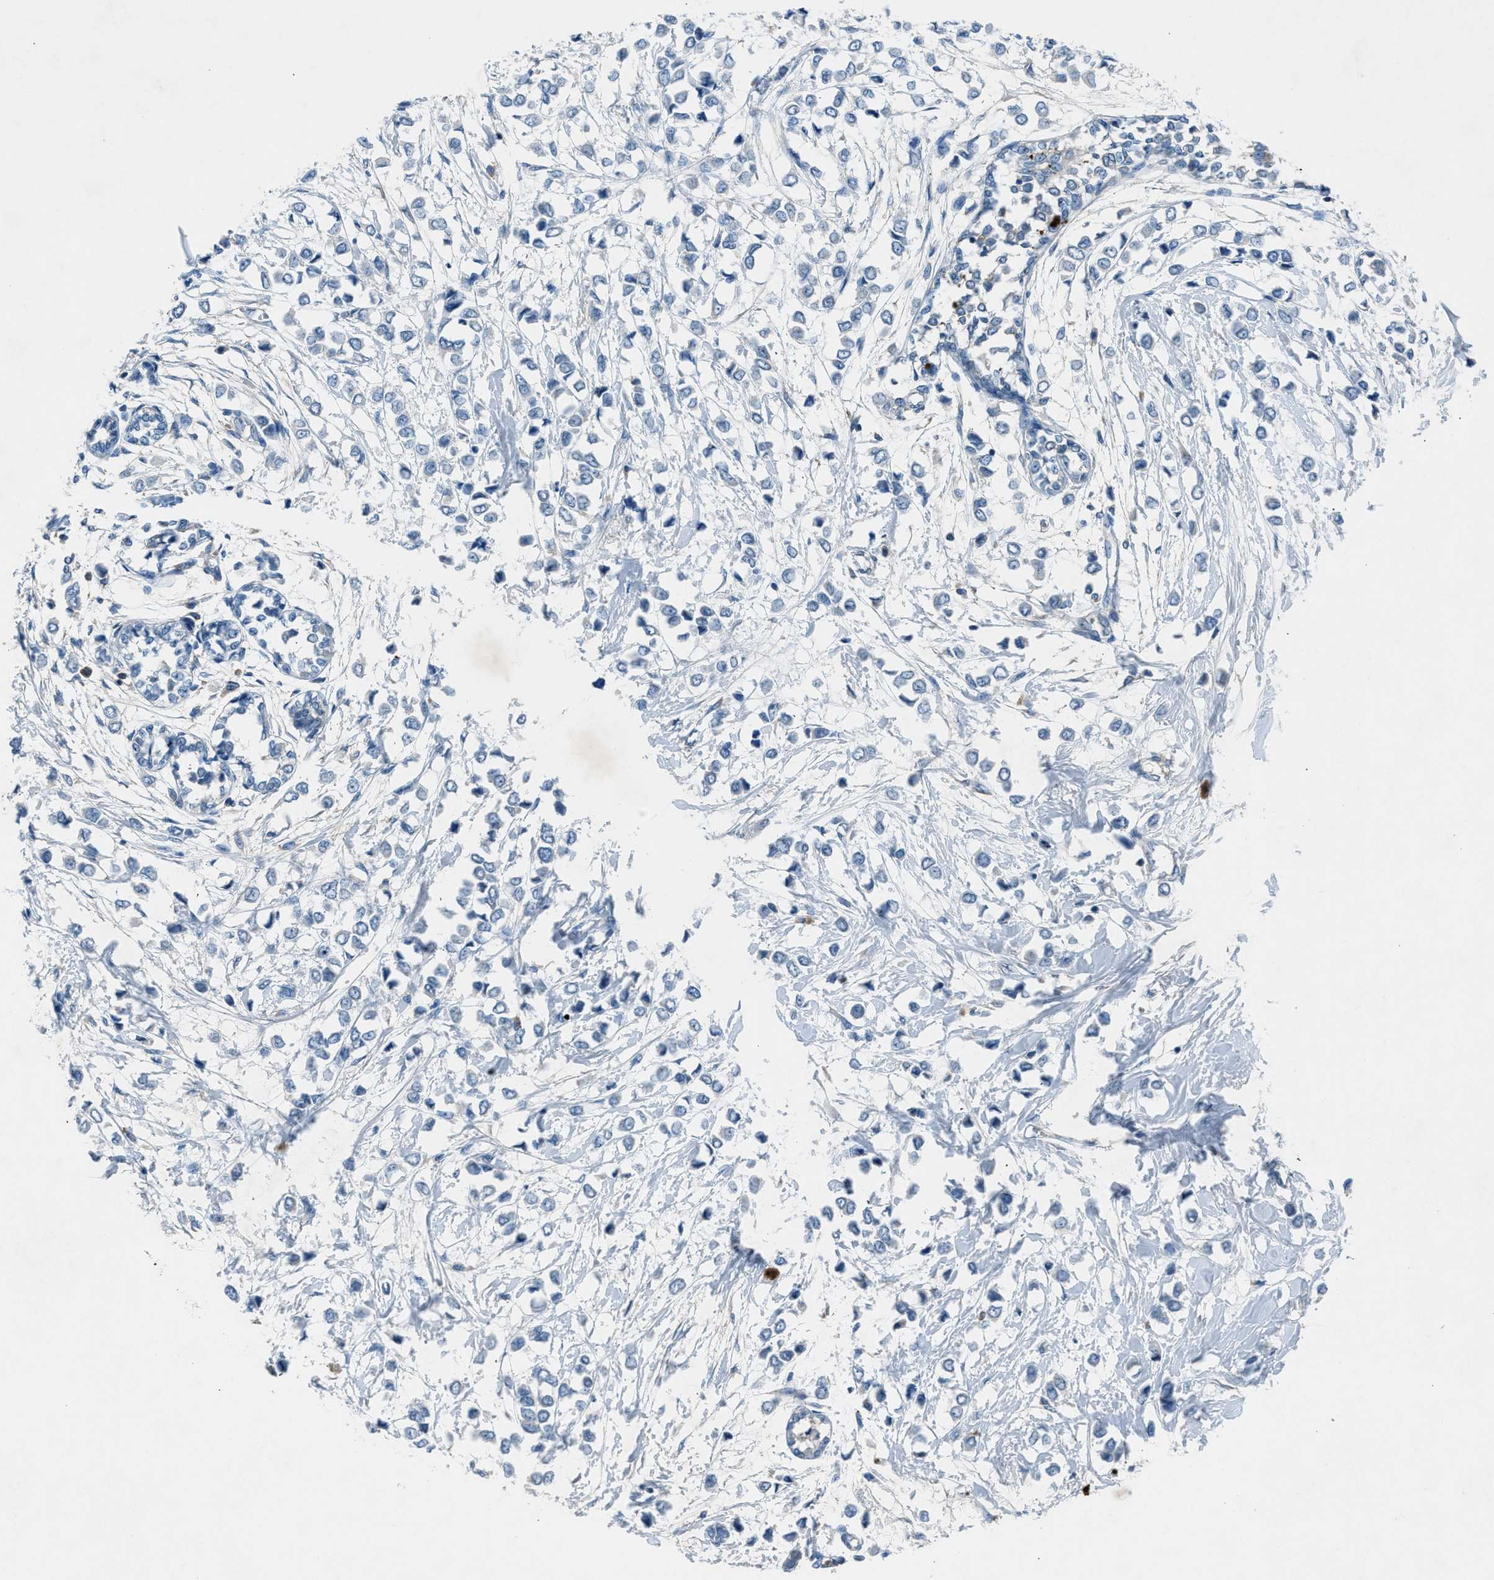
{"staining": {"intensity": "negative", "quantity": "none", "location": "none"}, "tissue": "breast cancer", "cell_type": "Tumor cells", "image_type": "cancer", "snomed": [{"axis": "morphology", "description": "Lobular carcinoma"}, {"axis": "topography", "description": "Breast"}], "caption": "Immunohistochemical staining of human breast cancer (lobular carcinoma) displays no significant staining in tumor cells.", "gene": "BMP1", "patient": {"sex": "female", "age": 51}}